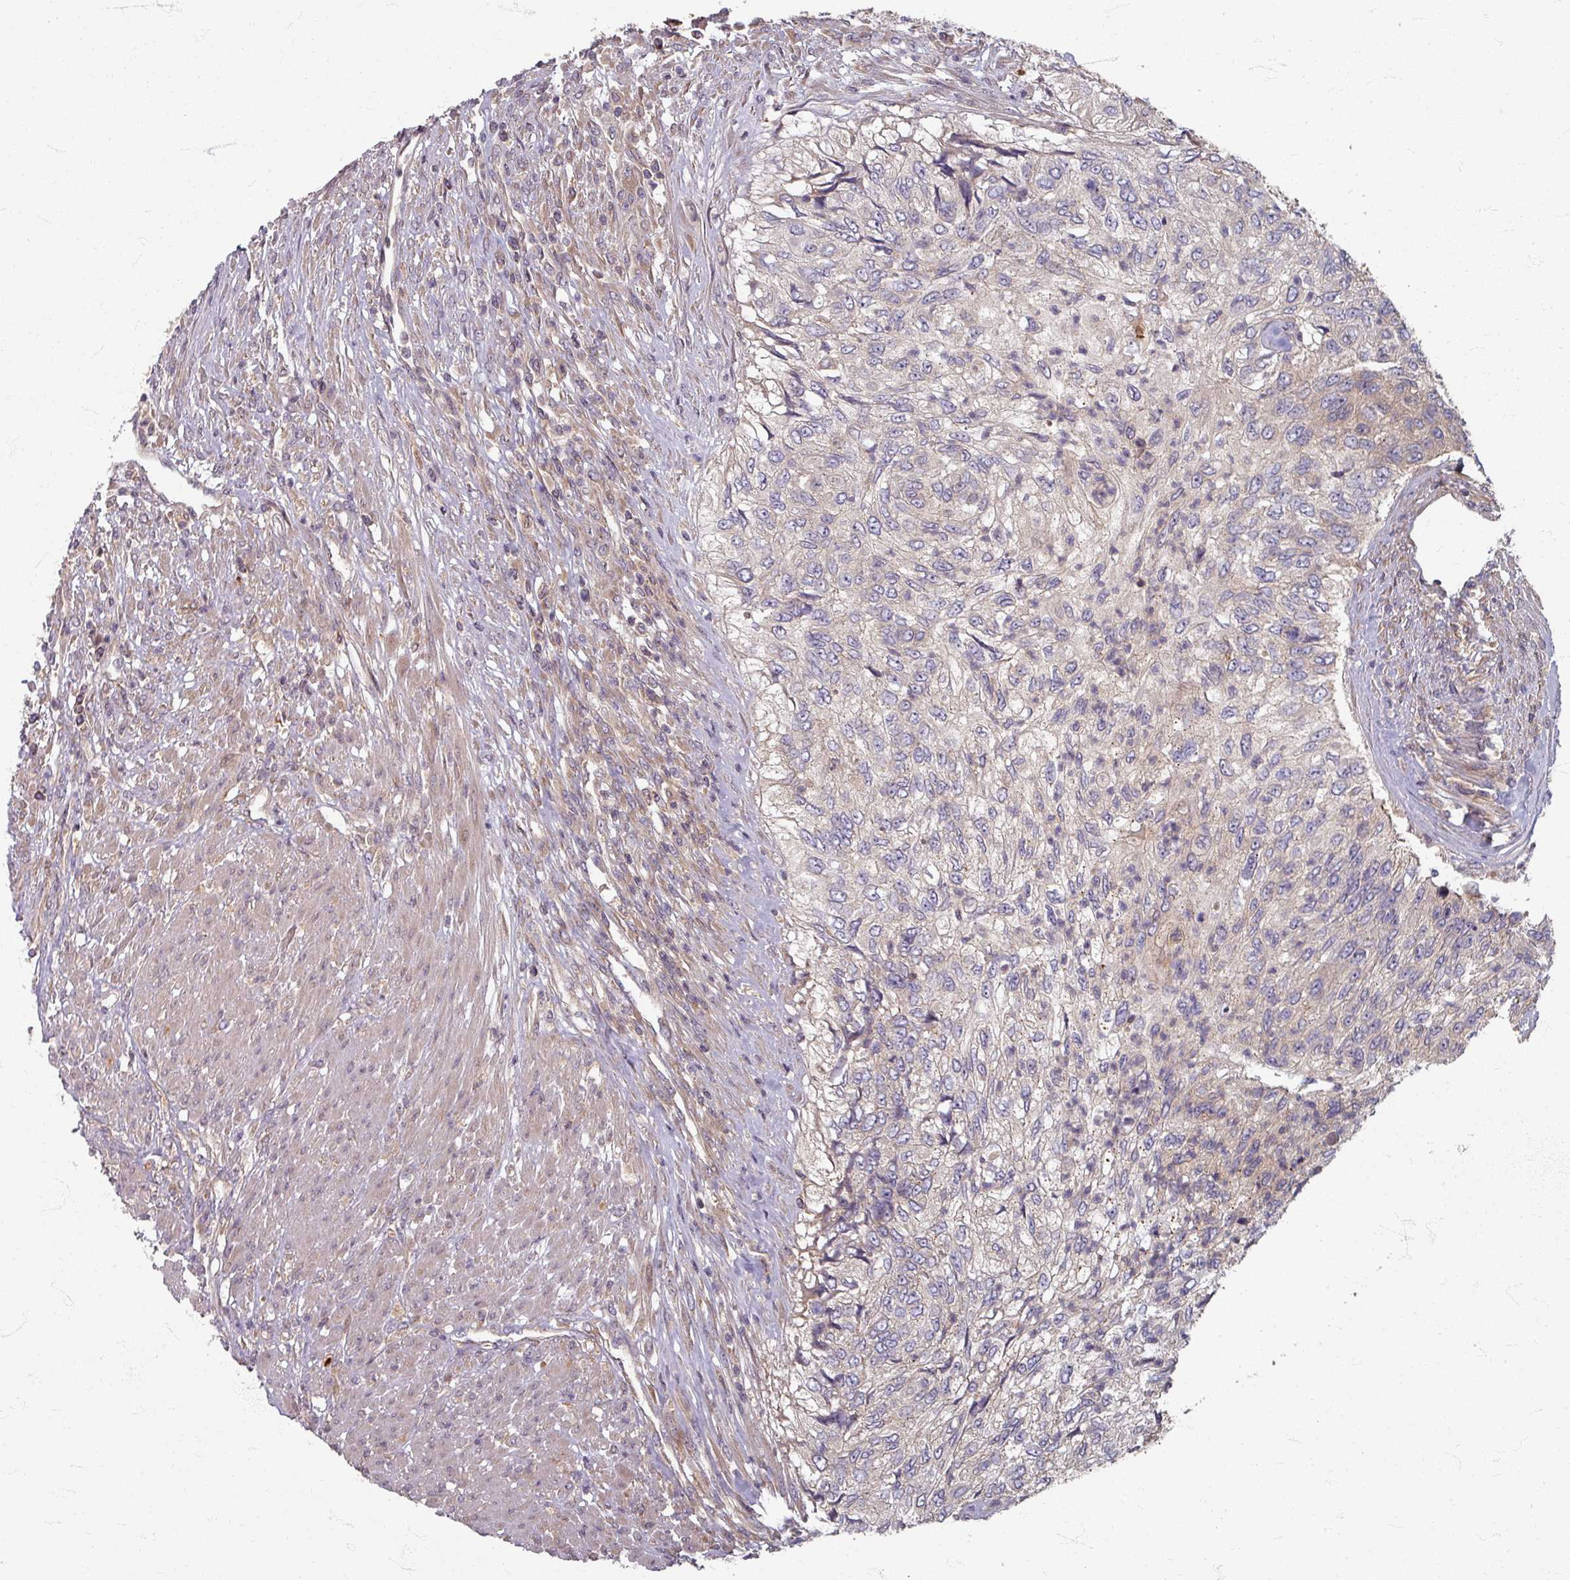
{"staining": {"intensity": "negative", "quantity": "none", "location": "none"}, "tissue": "urothelial cancer", "cell_type": "Tumor cells", "image_type": "cancer", "snomed": [{"axis": "morphology", "description": "Urothelial carcinoma, High grade"}, {"axis": "topography", "description": "Urinary bladder"}], "caption": "Immunohistochemical staining of human urothelial cancer reveals no significant expression in tumor cells.", "gene": "STAM", "patient": {"sex": "female", "age": 60}}